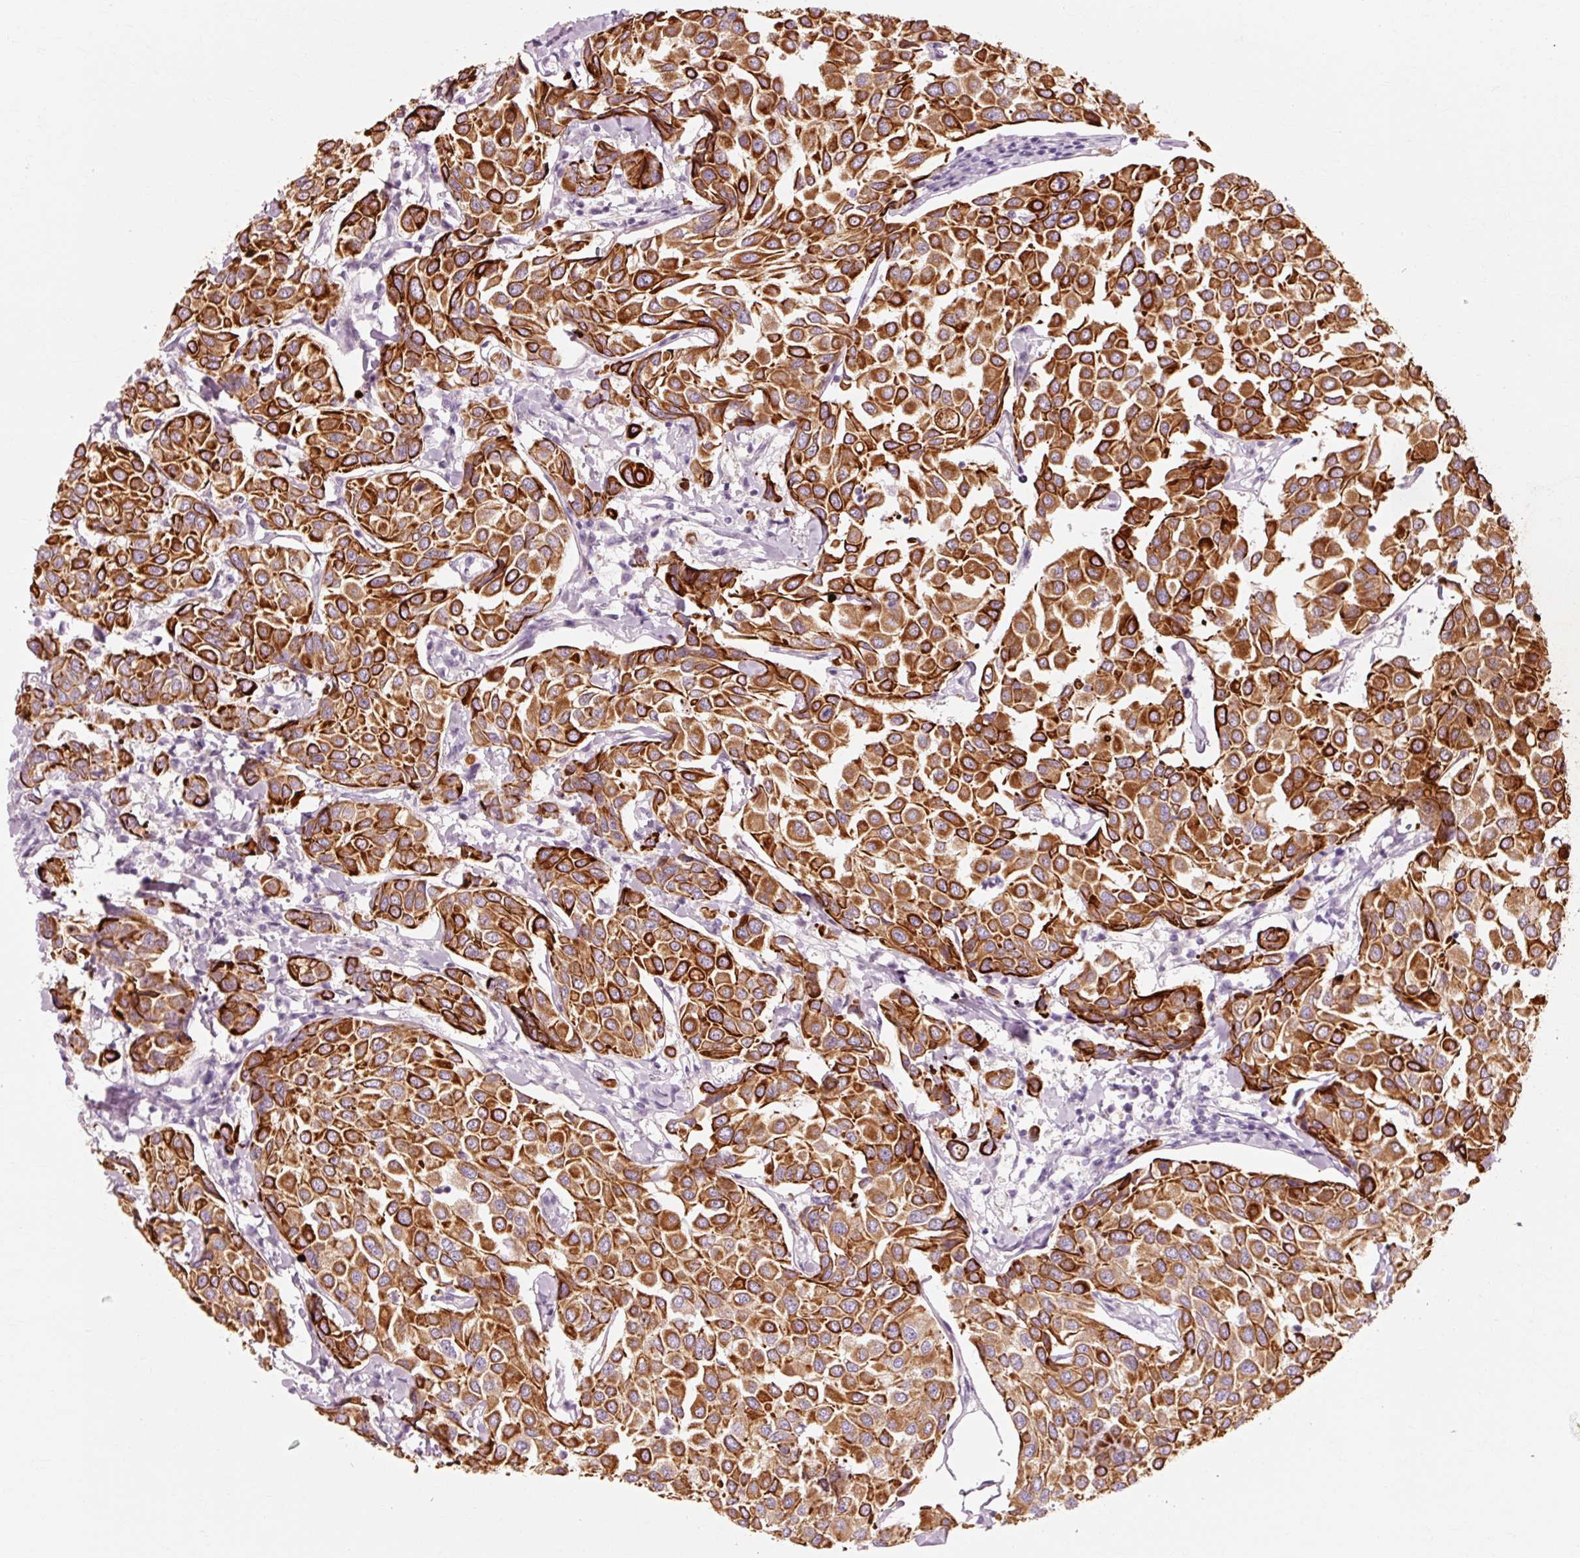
{"staining": {"intensity": "strong", "quantity": ">75%", "location": "cytoplasmic/membranous"}, "tissue": "breast cancer", "cell_type": "Tumor cells", "image_type": "cancer", "snomed": [{"axis": "morphology", "description": "Duct carcinoma"}, {"axis": "topography", "description": "Breast"}], "caption": "Immunohistochemistry of breast cancer shows high levels of strong cytoplasmic/membranous positivity in about >75% of tumor cells. Using DAB (brown) and hematoxylin (blue) stains, captured at high magnification using brightfield microscopy.", "gene": "TRIM73", "patient": {"sex": "female", "age": 55}}